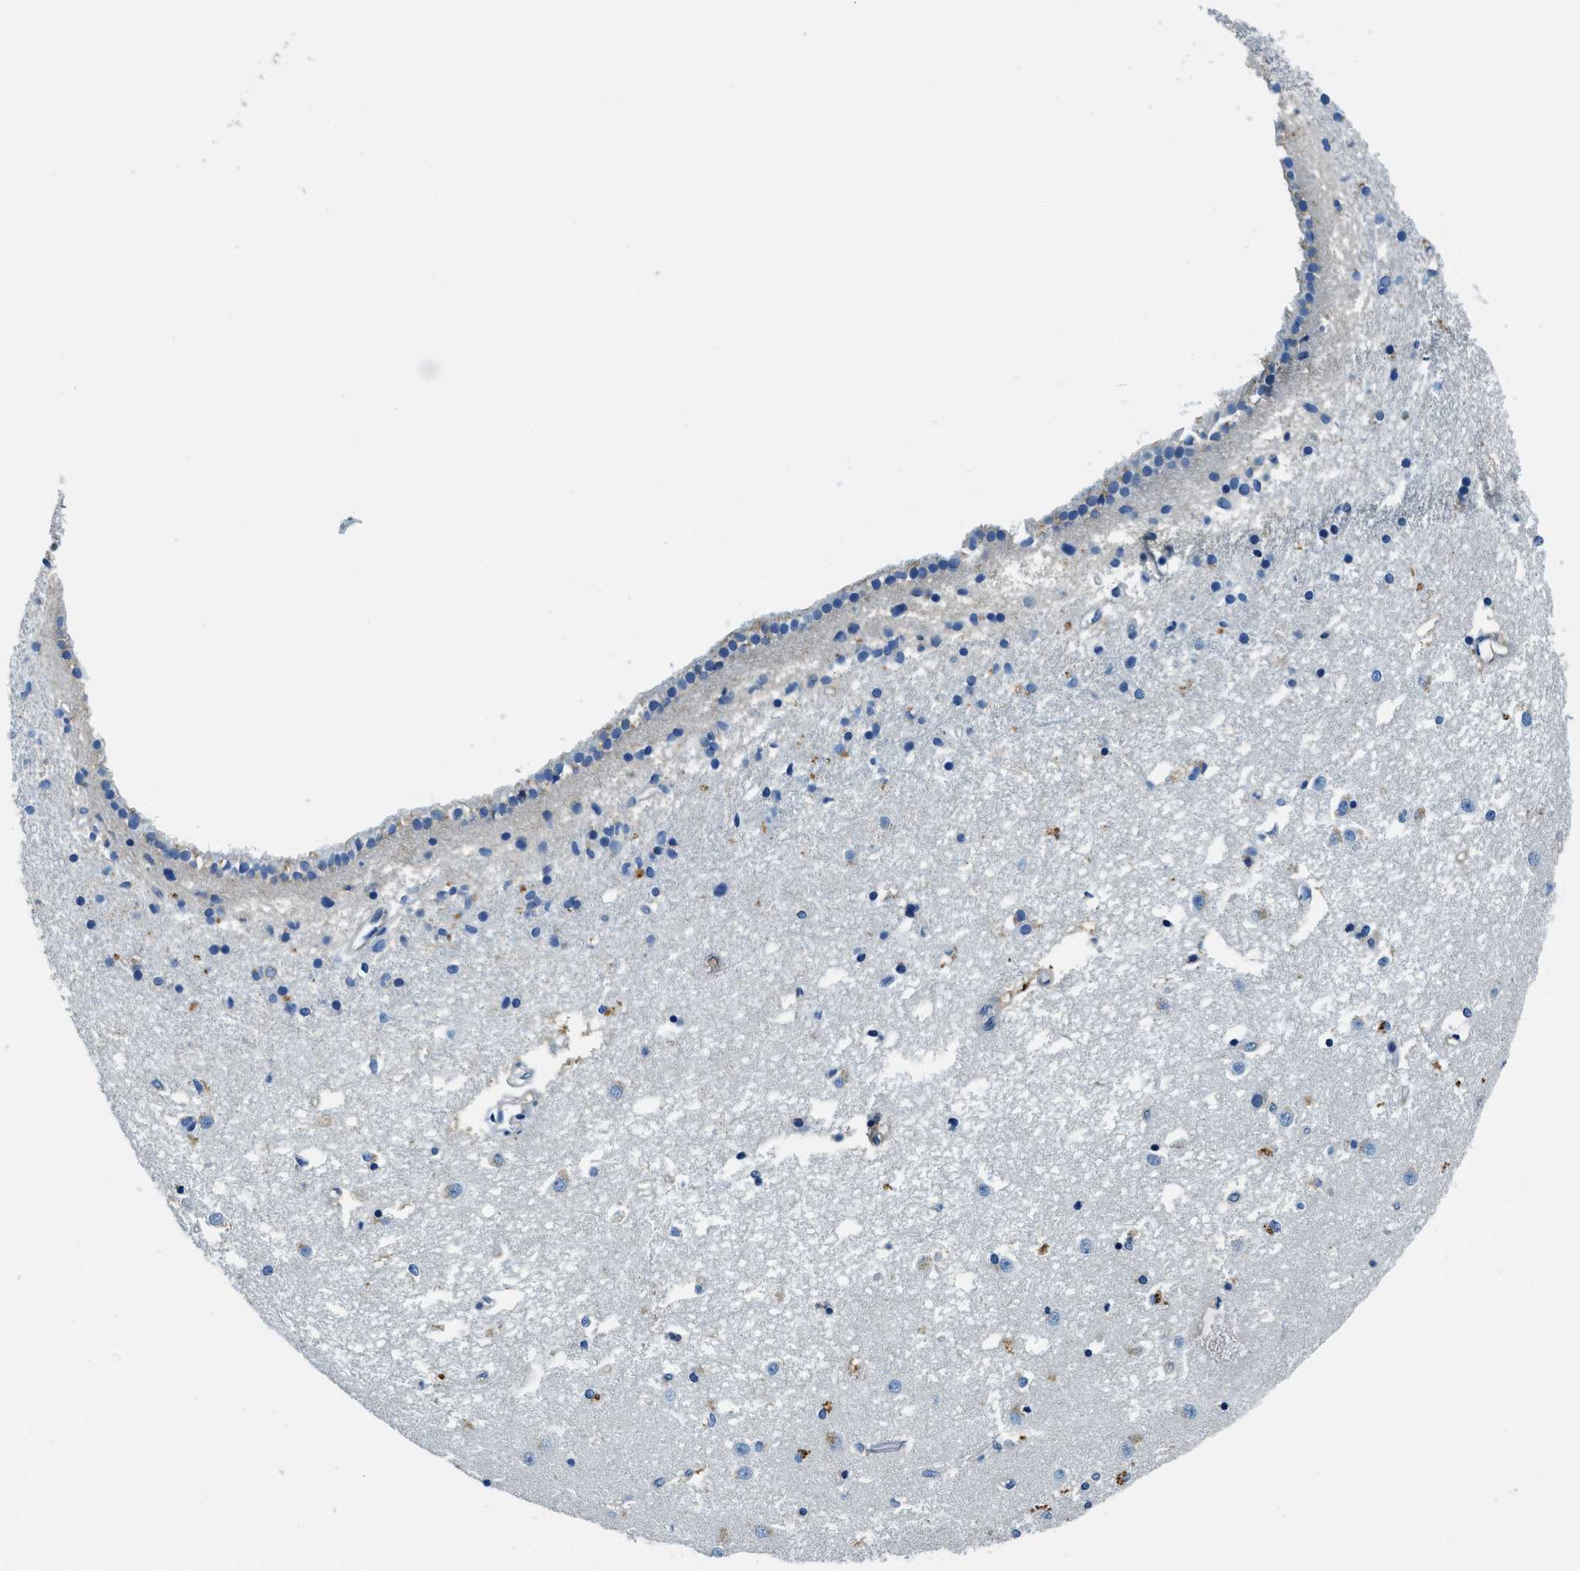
{"staining": {"intensity": "moderate", "quantity": "<25%", "location": "cytoplasmic/membranous"}, "tissue": "caudate", "cell_type": "Glial cells", "image_type": "normal", "snomed": [{"axis": "morphology", "description": "Normal tissue, NOS"}, {"axis": "topography", "description": "Lateral ventricle wall"}], "caption": "Protein expression analysis of normal human caudate reveals moderate cytoplasmic/membranous positivity in approximately <25% of glial cells.", "gene": "TWF1", "patient": {"sex": "male", "age": 45}}